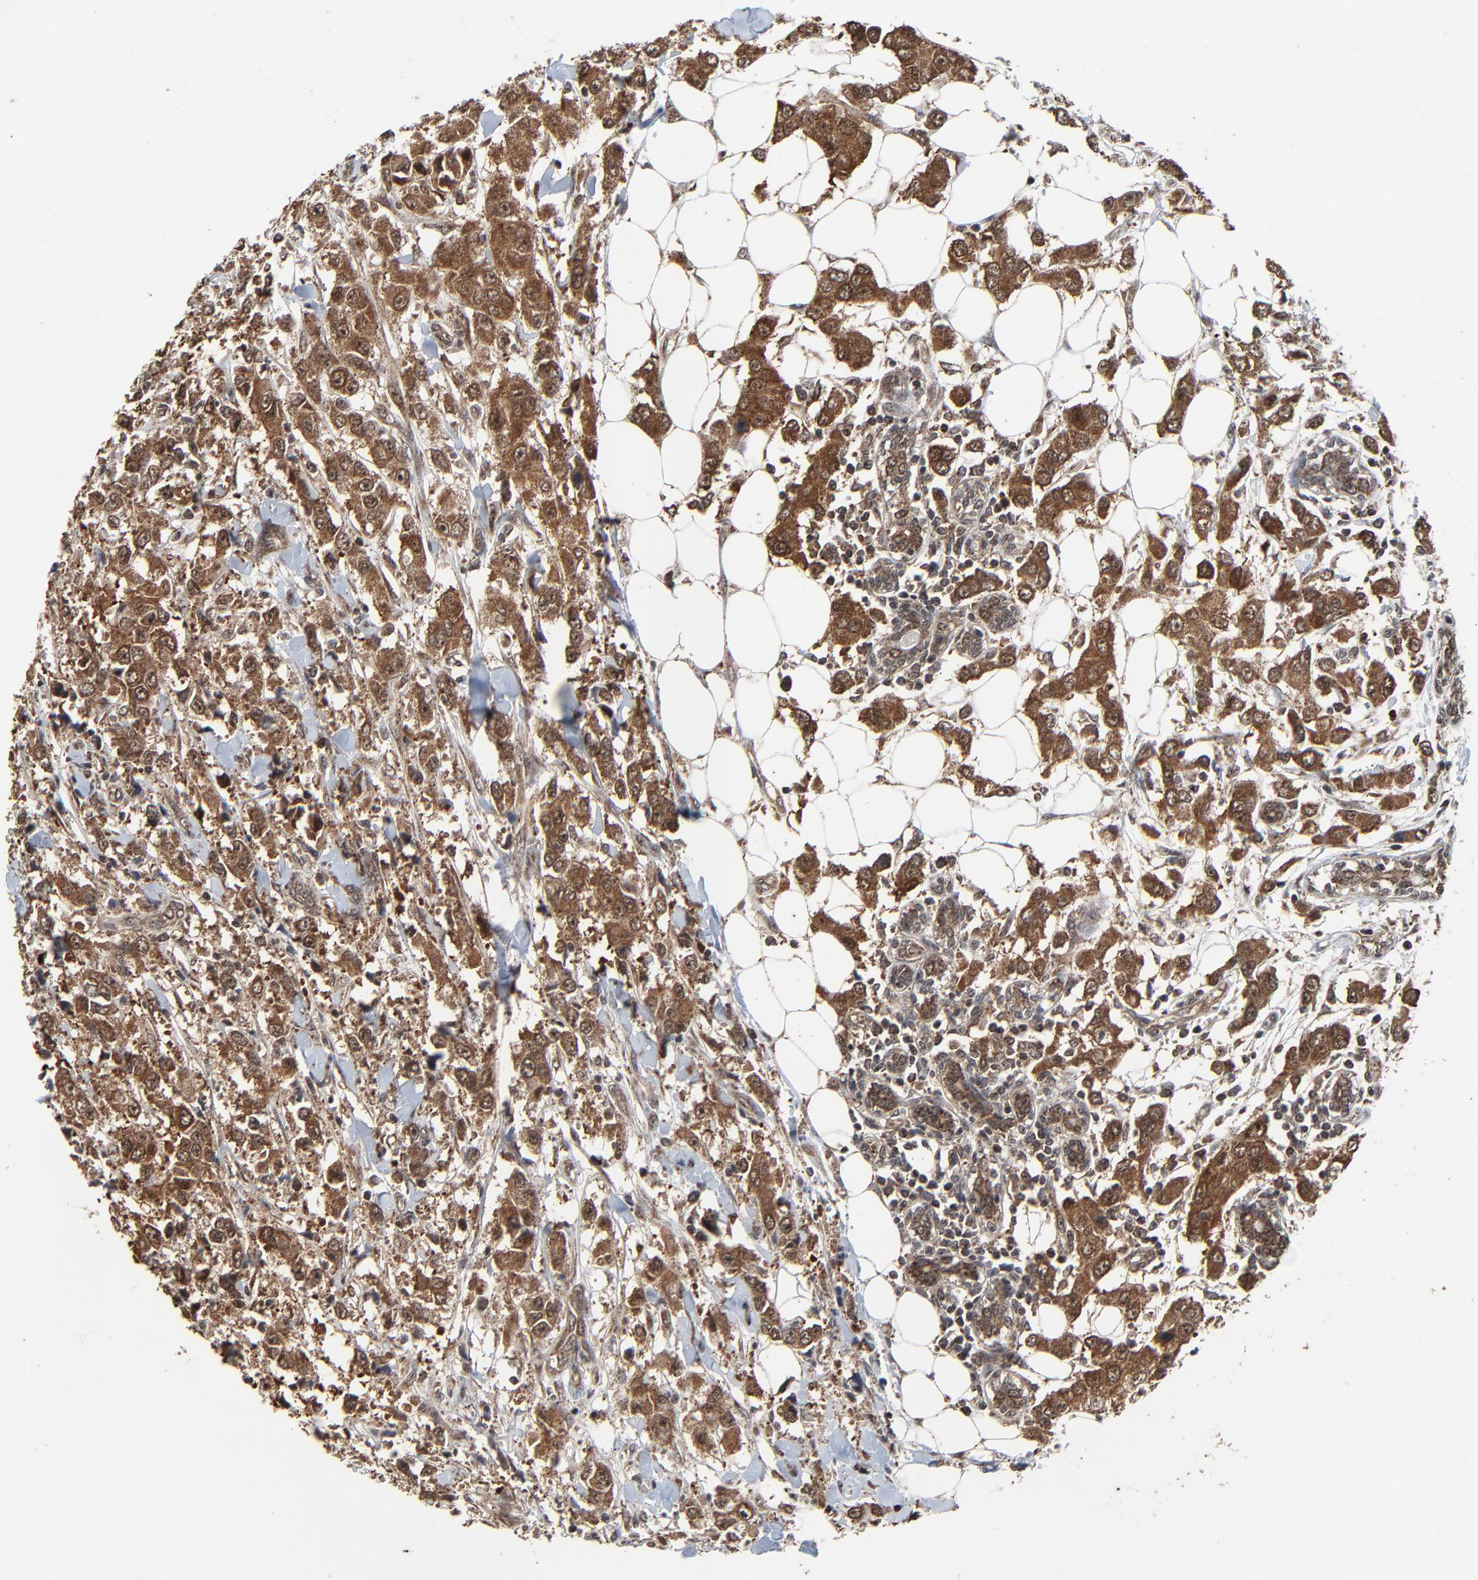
{"staining": {"intensity": "moderate", "quantity": ">75%", "location": "cytoplasmic/membranous"}, "tissue": "breast cancer", "cell_type": "Tumor cells", "image_type": "cancer", "snomed": [{"axis": "morphology", "description": "Duct carcinoma"}, {"axis": "topography", "description": "Breast"}], "caption": "DAB immunohistochemical staining of human invasive ductal carcinoma (breast) displays moderate cytoplasmic/membranous protein expression in approximately >75% of tumor cells.", "gene": "RHOJ", "patient": {"sex": "female", "age": 58}}